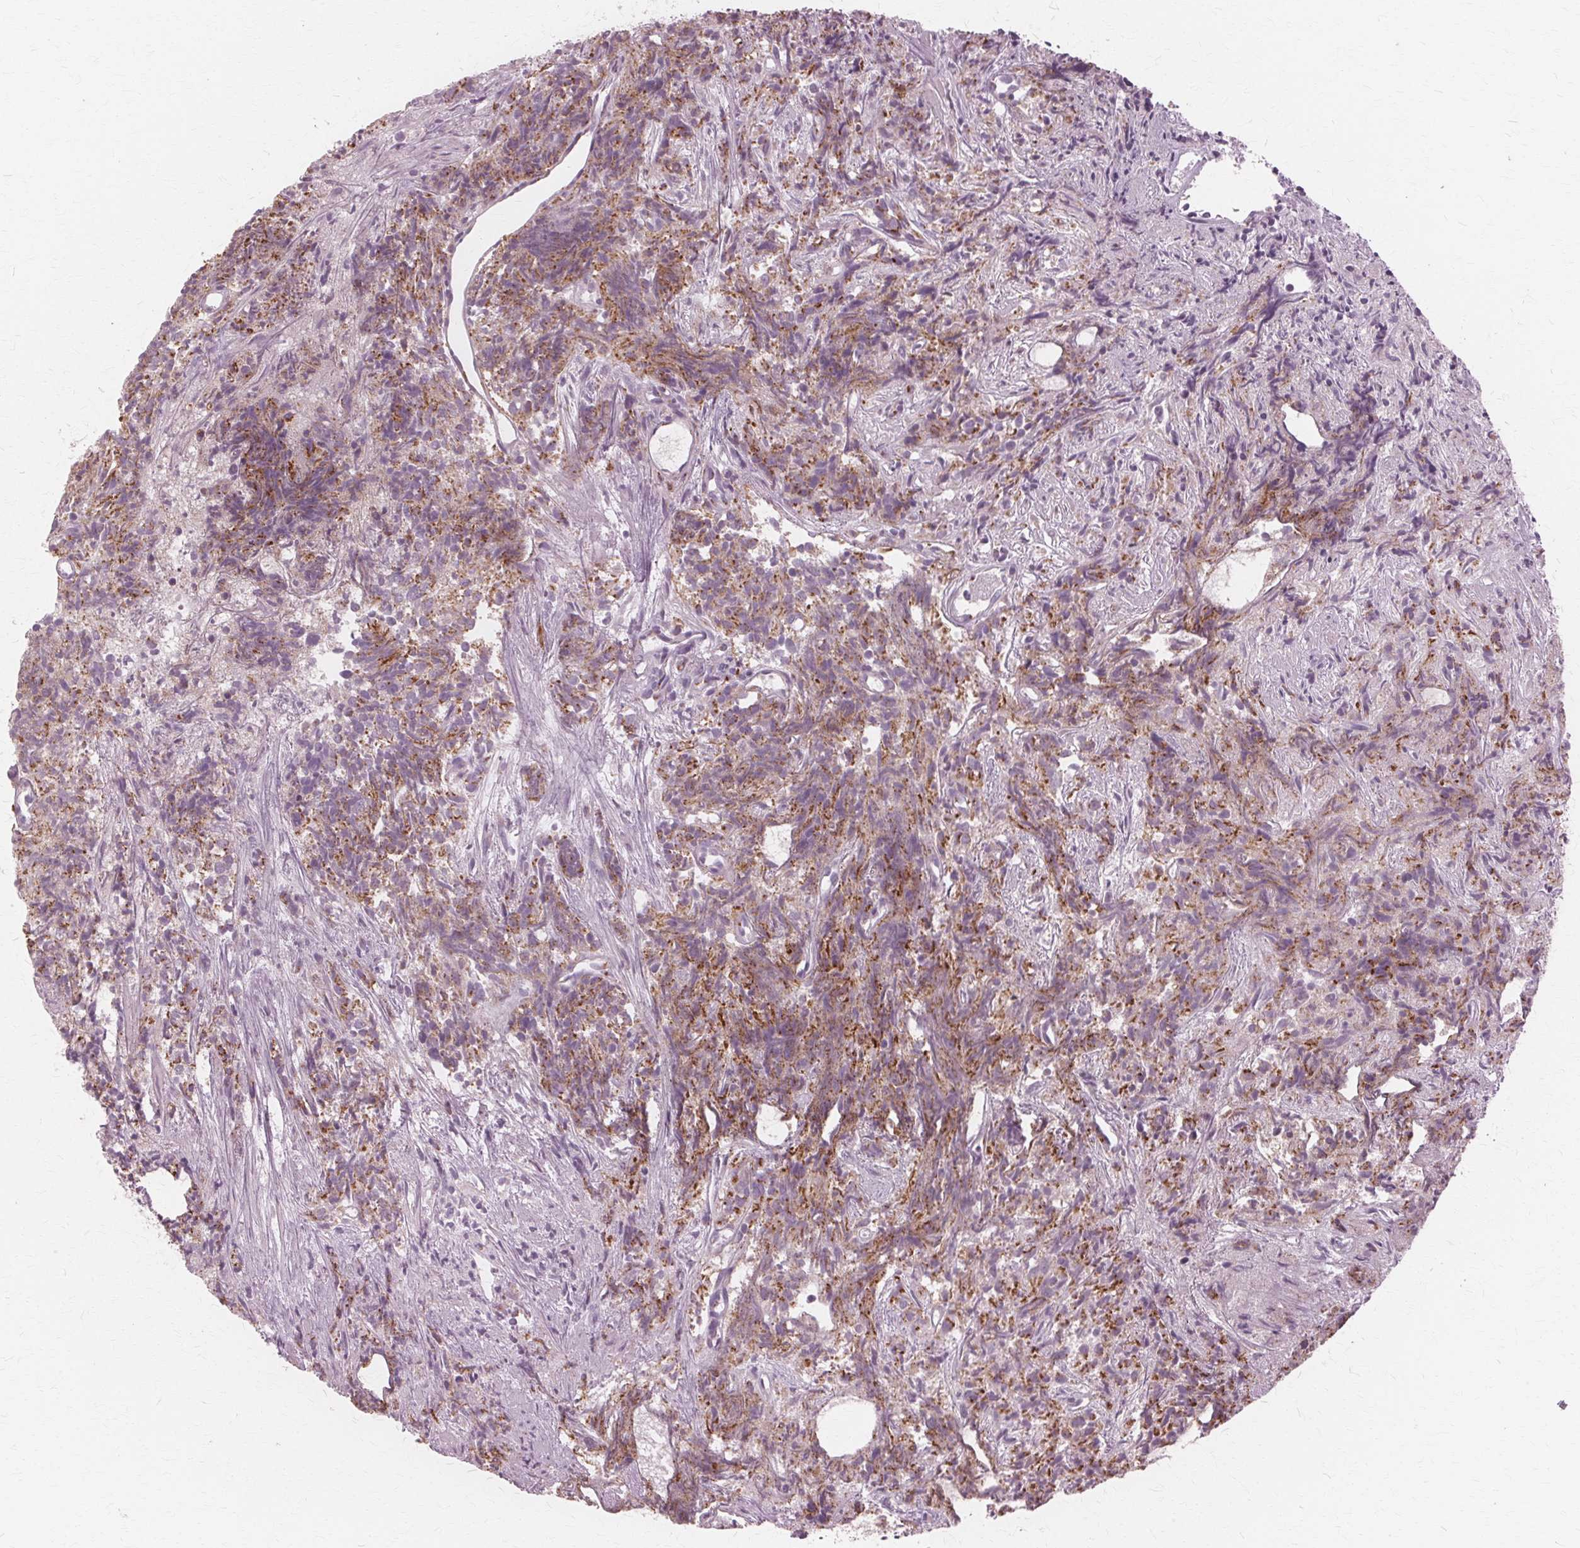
{"staining": {"intensity": "moderate", "quantity": "25%-75%", "location": "cytoplasmic/membranous"}, "tissue": "prostate cancer", "cell_type": "Tumor cells", "image_type": "cancer", "snomed": [{"axis": "morphology", "description": "Adenocarcinoma, High grade"}, {"axis": "topography", "description": "Prostate"}], "caption": "Adenocarcinoma (high-grade) (prostate) stained with immunohistochemistry (IHC) shows moderate cytoplasmic/membranous expression in about 25%-75% of tumor cells.", "gene": "DNASE2", "patient": {"sex": "male", "age": 58}}